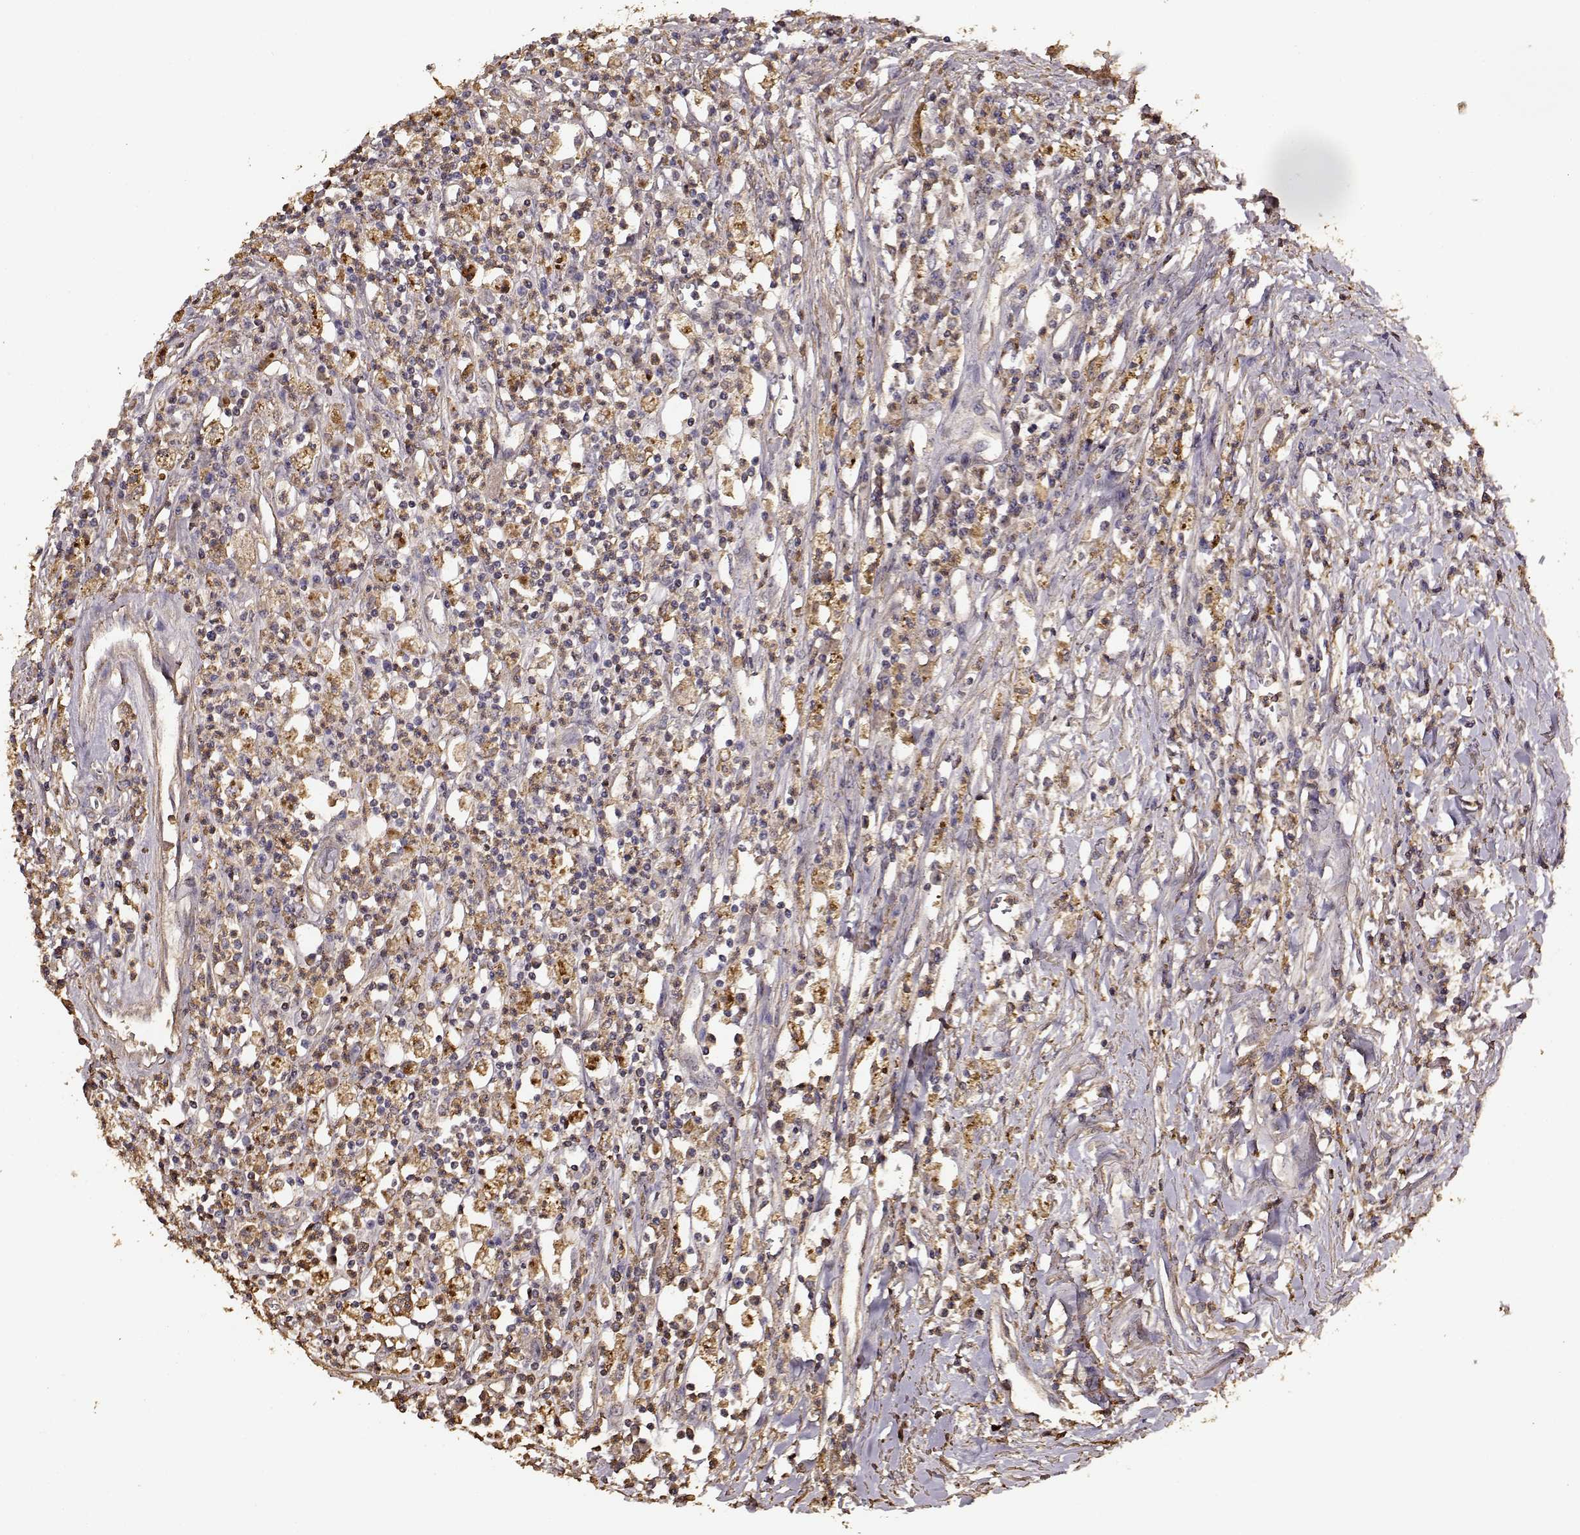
{"staining": {"intensity": "weak", "quantity": "<25%", "location": "cytoplasmic/membranous"}, "tissue": "colorectal cancer", "cell_type": "Tumor cells", "image_type": "cancer", "snomed": [{"axis": "morphology", "description": "Adenocarcinoma, NOS"}, {"axis": "topography", "description": "Rectum"}], "caption": "Immunohistochemical staining of colorectal cancer (adenocarcinoma) displays no significant staining in tumor cells.", "gene": "PTGES2", "patient": {"sex": "male", "age": 54}}